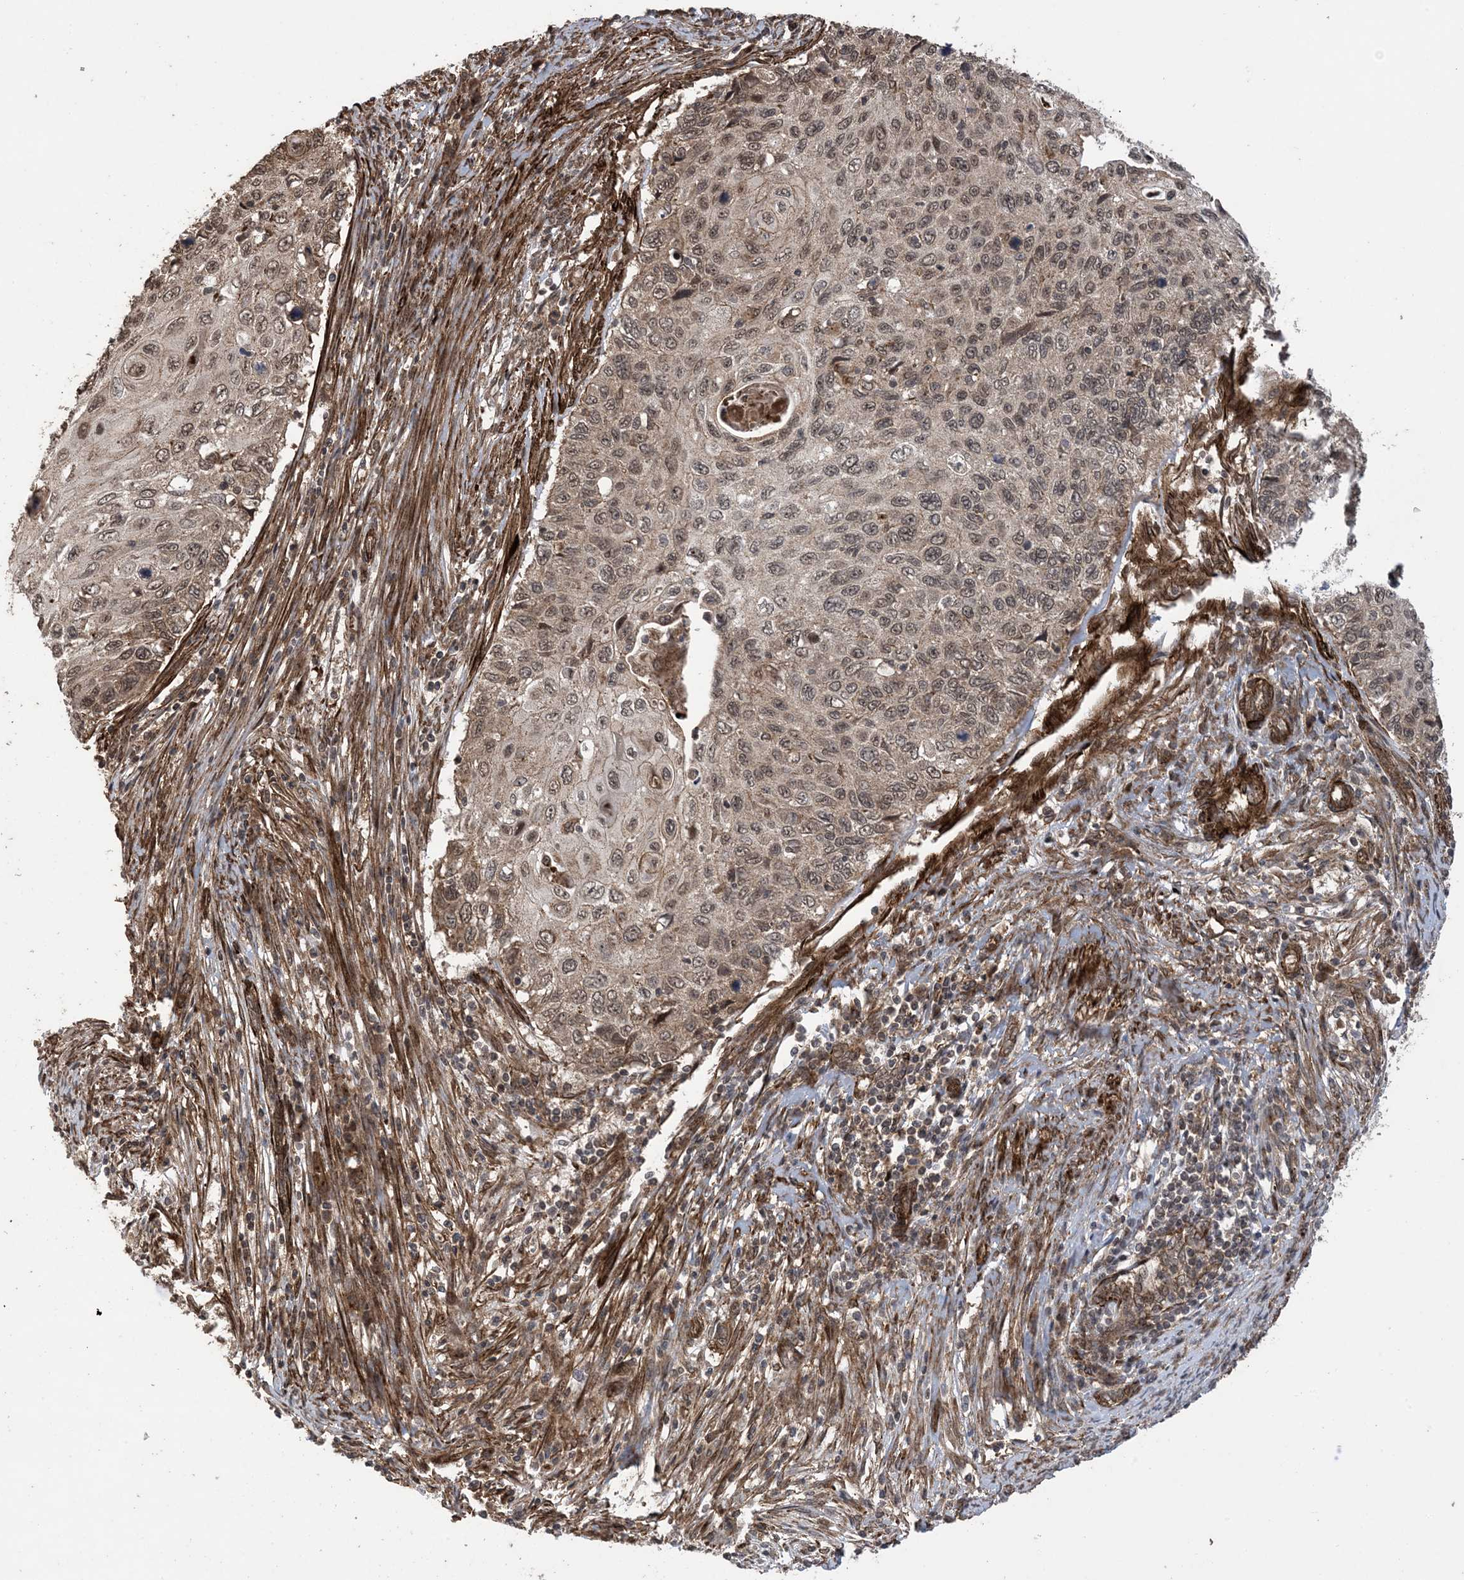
{"staining": {"intensity": "moderate", "quantity": ">75%", "location": "cytoplasmic/membranous,nuclear"}, "tissue": "cervical cancer", "cell_type": "Tumor cells", "image_type": "cancer", "snomed": [{"axis": "morphology", "description": "Squamous cell carcinoma, NOS"}, {"axis": "topography", "description": "Cervix"}], "caption": "Squamous cell carcinoma (cervical) stained with DAB immunohistochemistry exhibits medium levels of moderate cytoplasmic/membranous and nuclear positivity in about >75% of tumor cells.", "gene": "ZNF511", "patient": {"sex": "female", "age": 70}}